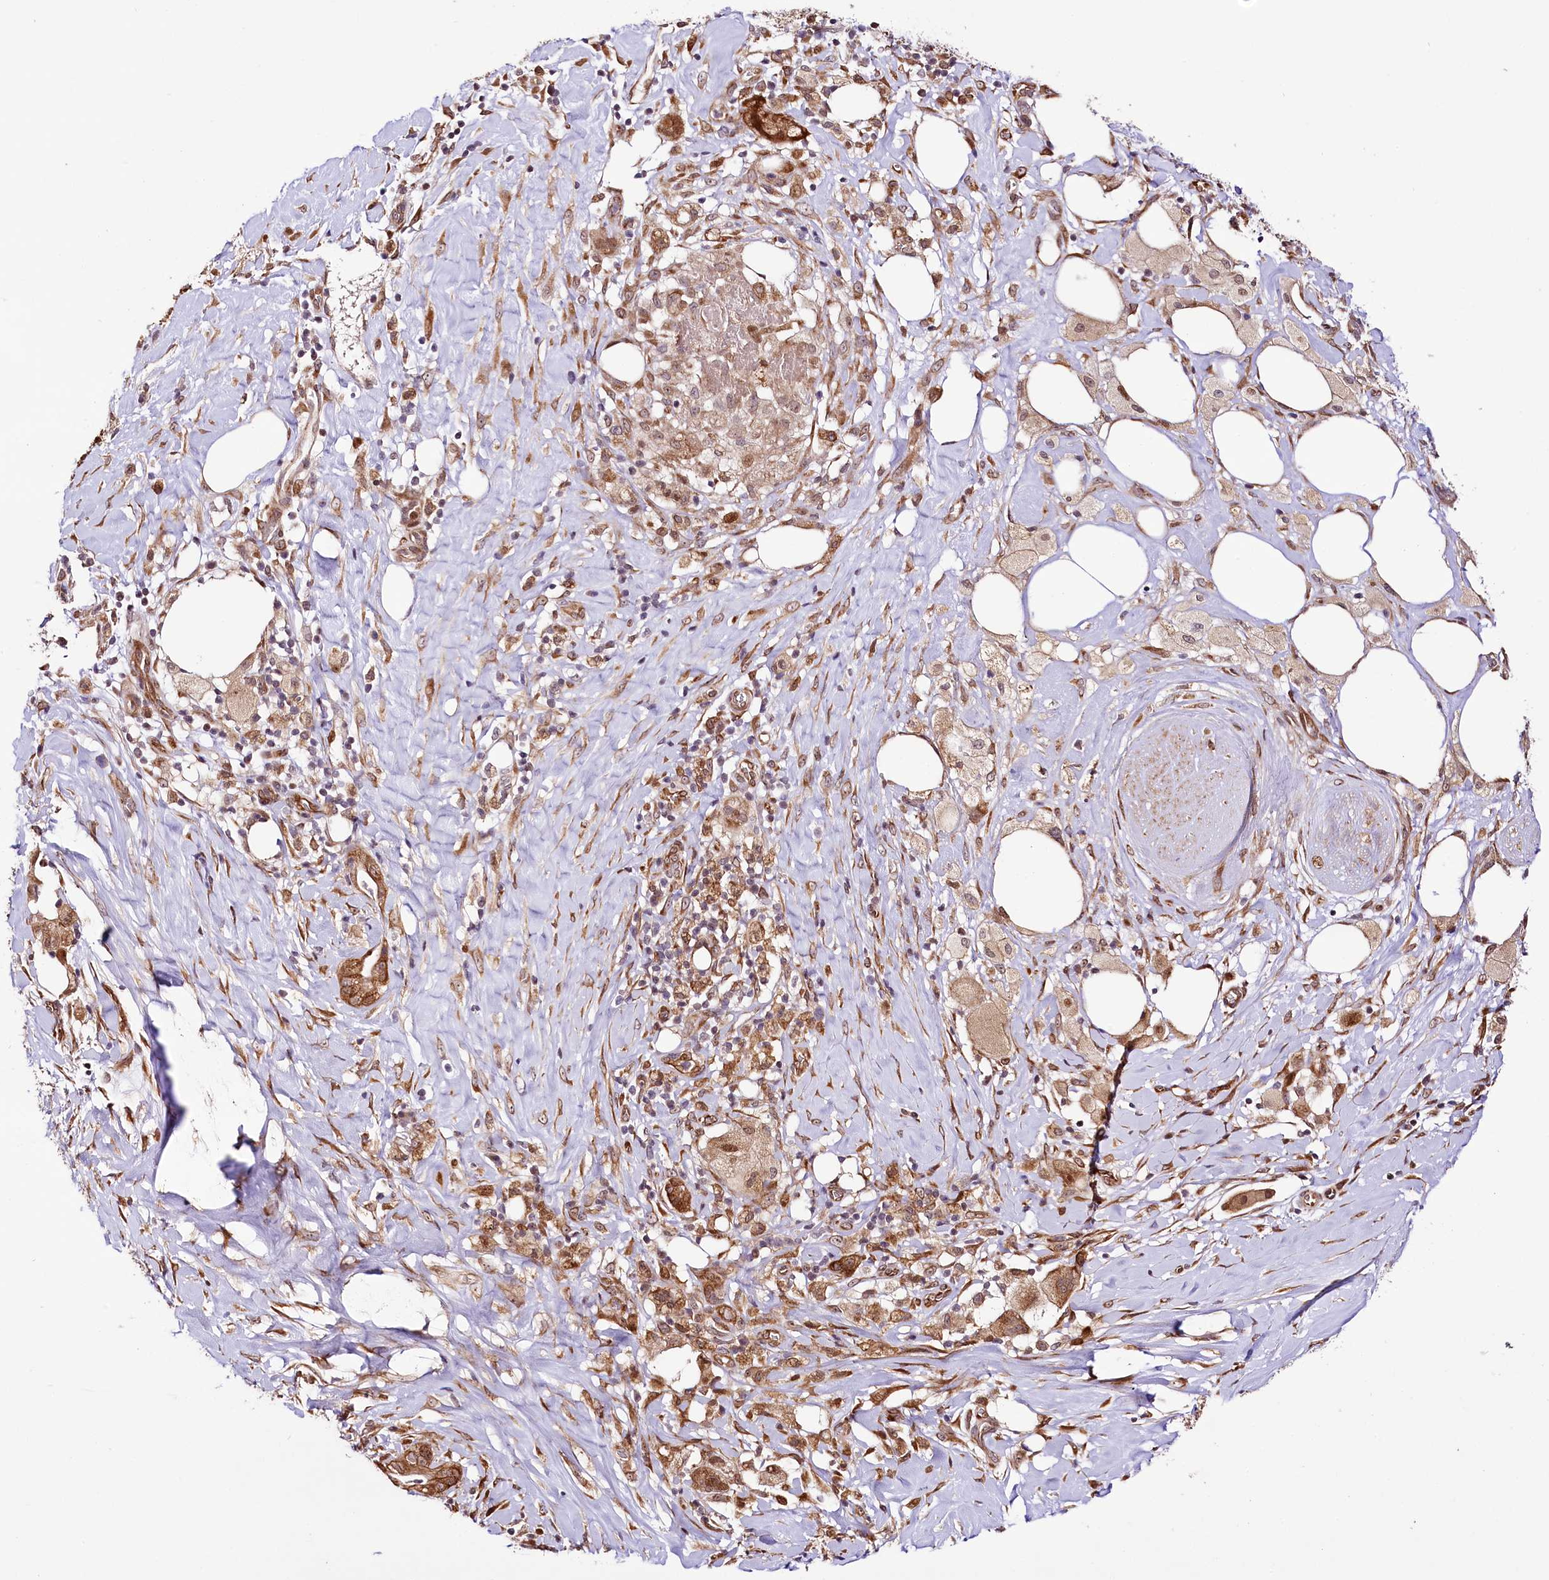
{"staining": {"intensity": "moderate", "quantity": ">75%", "location": "cytoplasmic/membranous"}, "tissue": "pancreatic cancer", "cell_type": "Tumor cells", "image_type": "cancer", "snomed": [{"axis": "morphology", "description": "Adenocarcinoma, NOS"}, {"axis": "topography", "description": "Pancreas"}], "caption": "An image showing moderate cytoplasmic/membranous positivity in about >75% of tumor cells in pancreatic adenocarcinoma, as visualized by brown immunohistochemical staining.", "gene": "CUTC", "patient": {"sex": "male", "age": 58}}